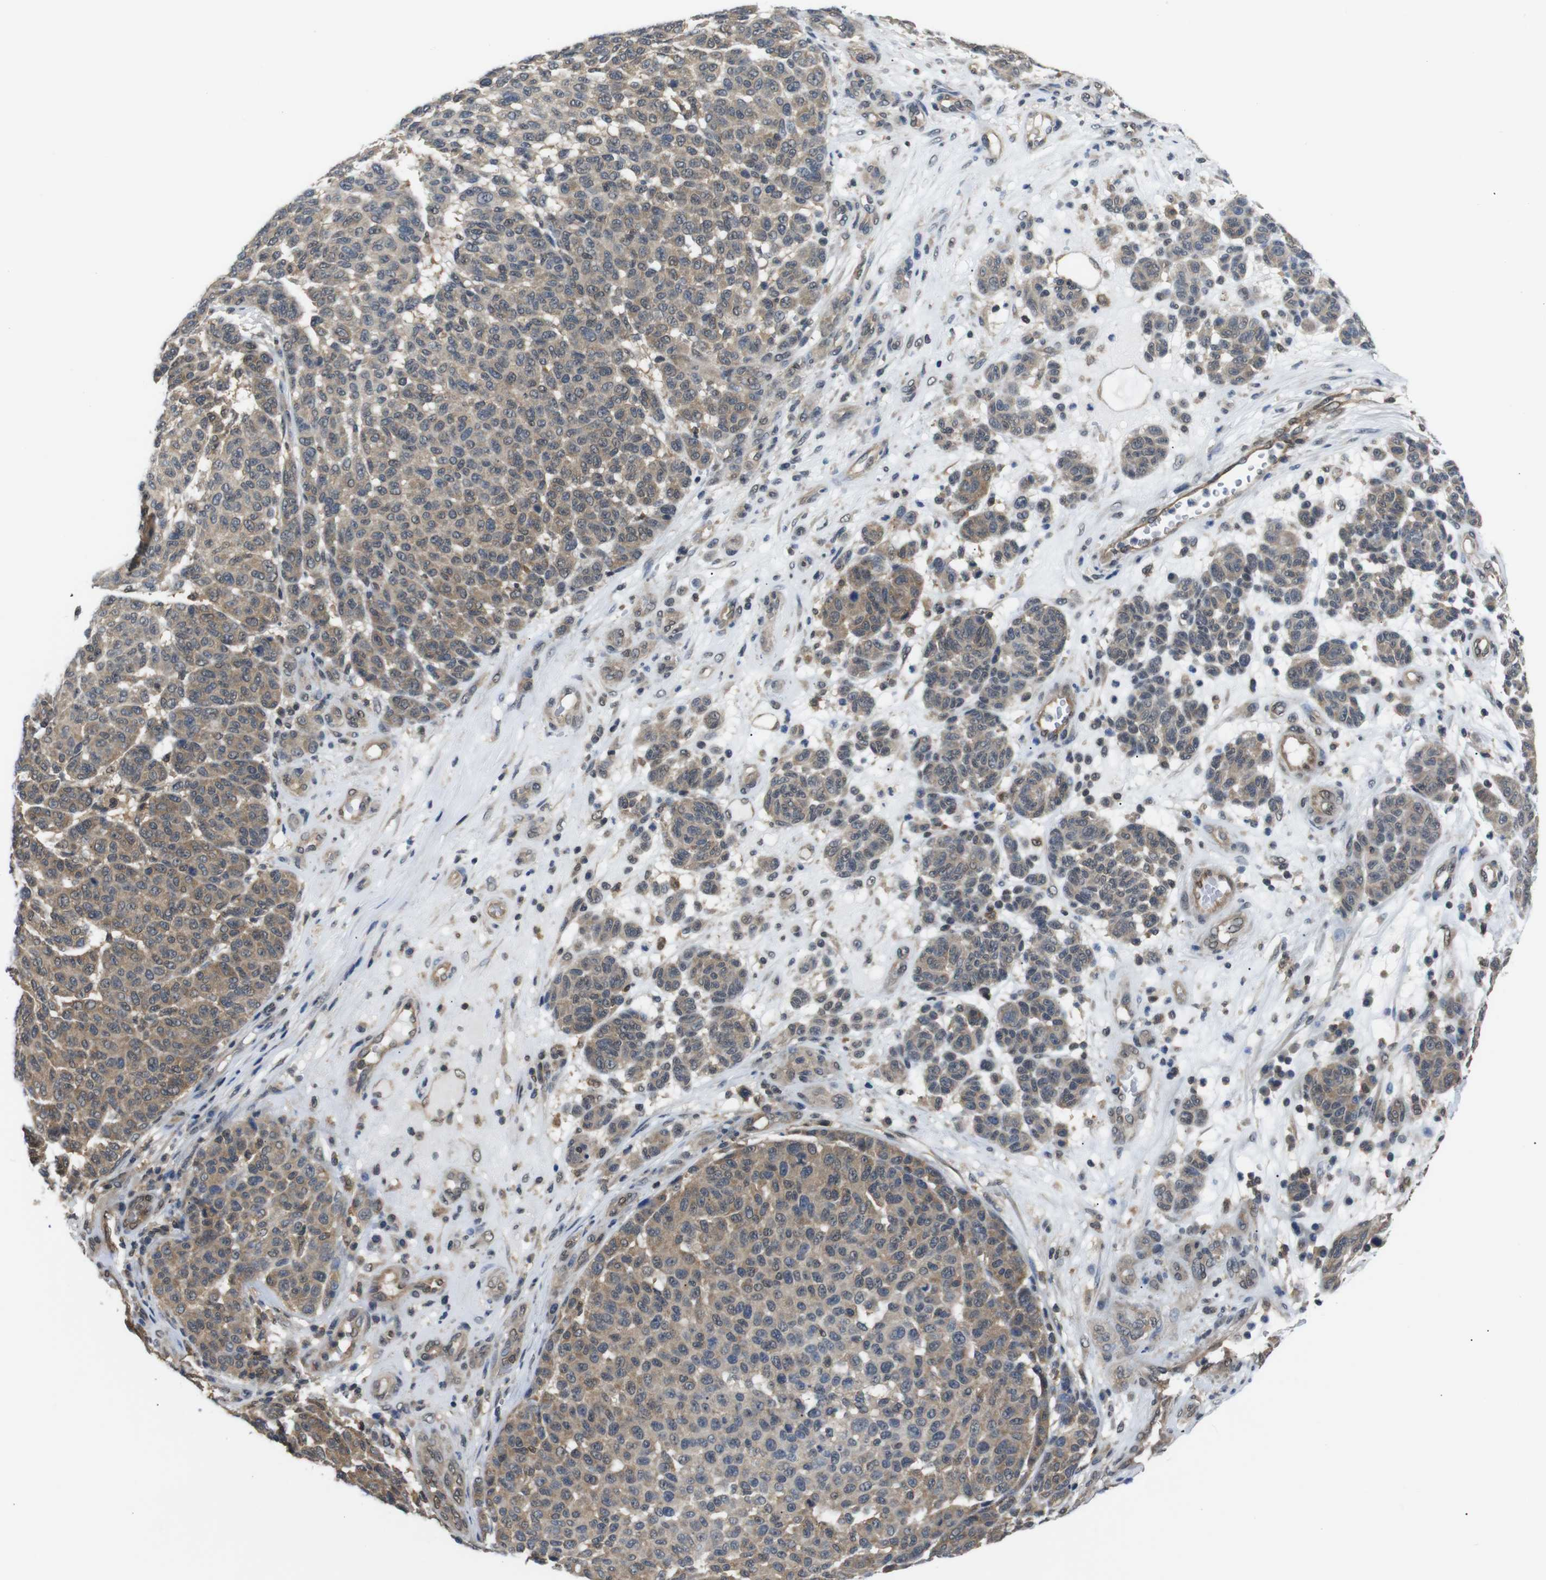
{"staining": {"intensity": "weak", "quantity": ">75%", "location": "cytoplasmic/membranous"}, "tissue": "melanoma", "cell_type": "Tumor cells", "image_type": "cancer", "snomed": [{"axis": "morphology", "description": "Malignant melanoma, NOS"}, {"axis": "topography", "description": "Skin"}], "caption": "Melanoma stained for a protein reveals weak cytoplasmic/membranous positivity in tumor cells.", "gene": "UBXN1", "patient": {"sex": "male", "age": 59}}